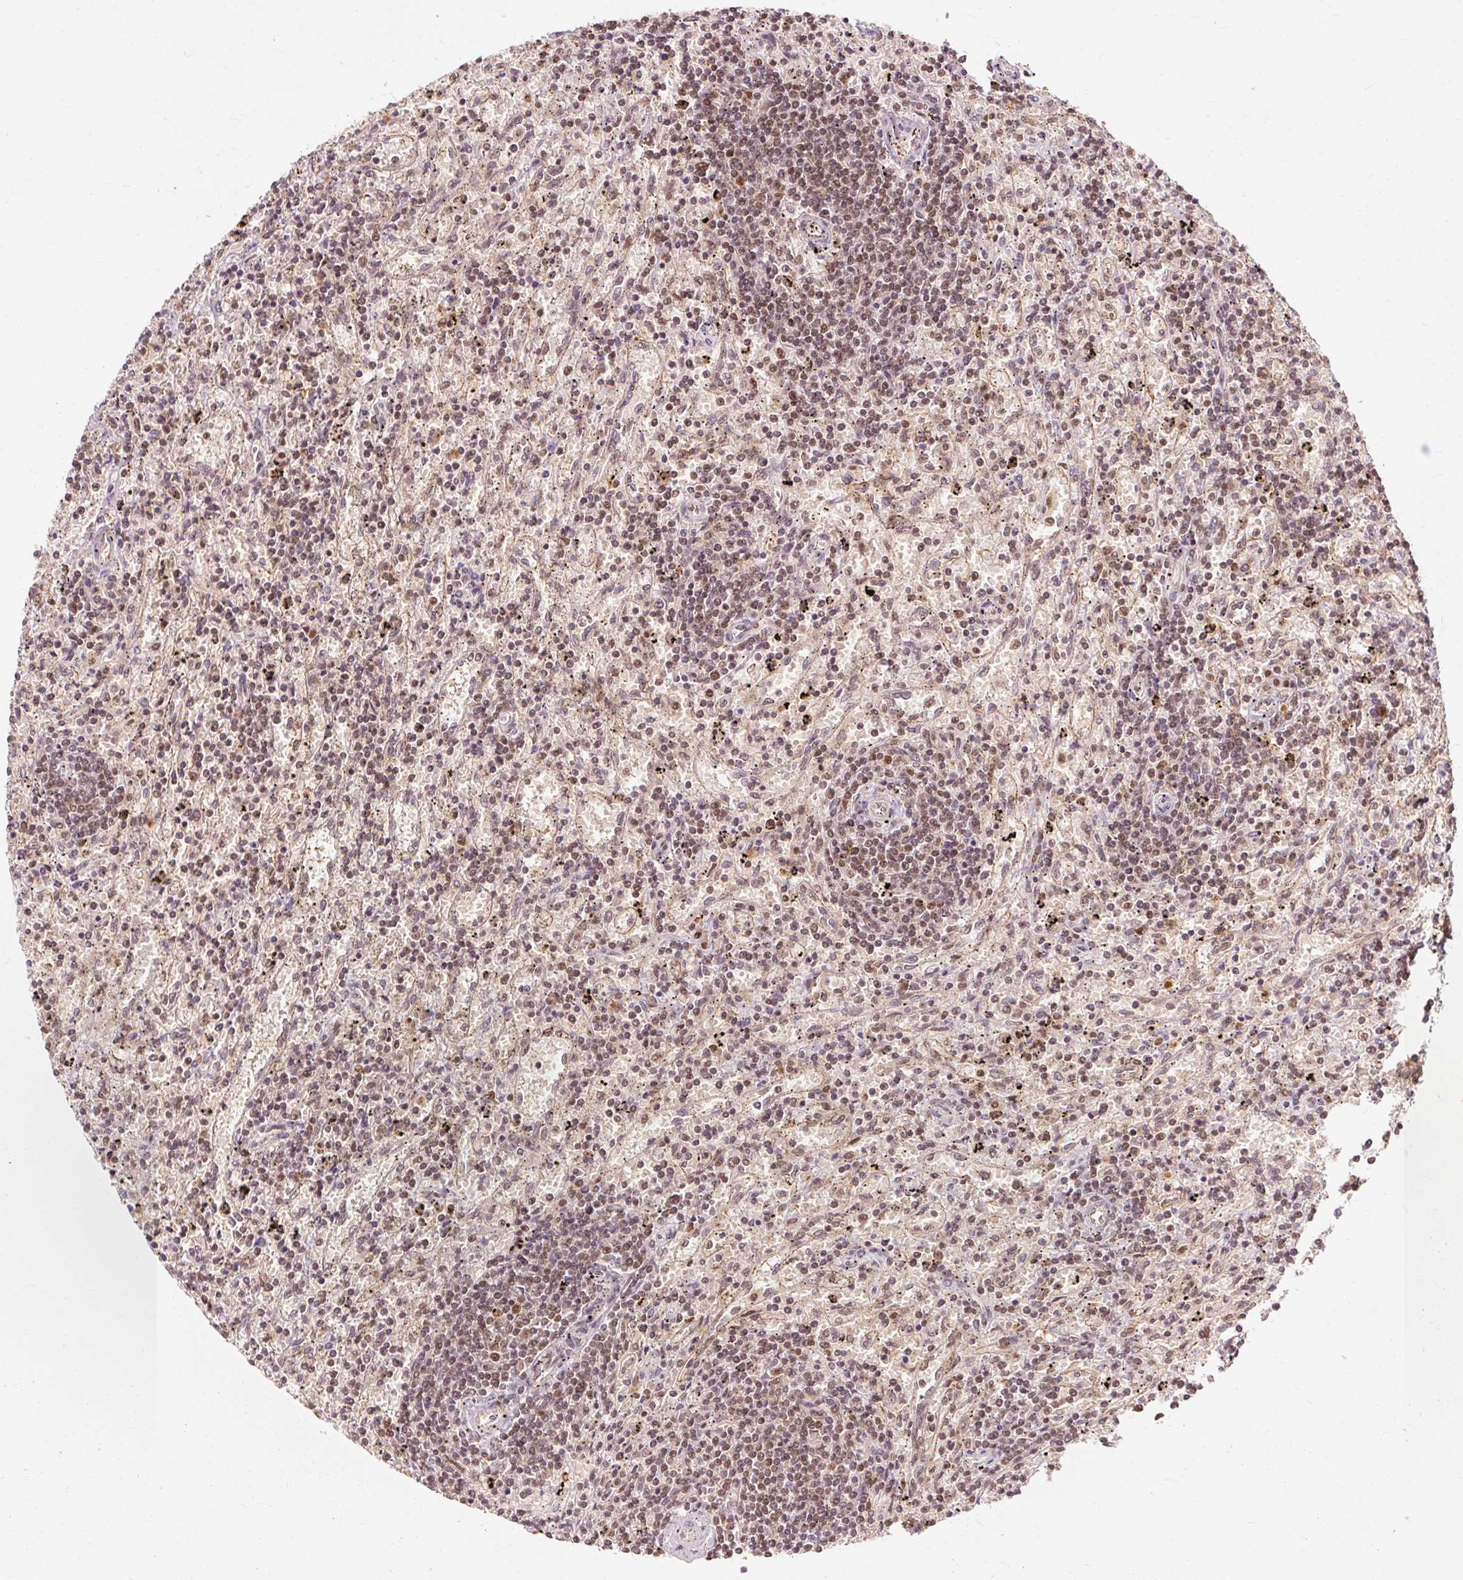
{"staining": {"intensity": "moderate", "quantity": ">75%", "location": "nuclear"}, "tissue": "lymphoma", "cell_type": "Tumor cells", "image_type": "cancer", "snomed": [{"axis": "morphology", "description": "Malignant lymphoma, non-Hodgkin's type, Low grade"}, {"axis": "topography", "description": "Spleen"}], "caption": "An image of lymphoma stained for a protein displays moderate nuclear brown staining in tumor cells.", "gene": "CSTF1", "patient": {"sex": "male", "age": 76}}